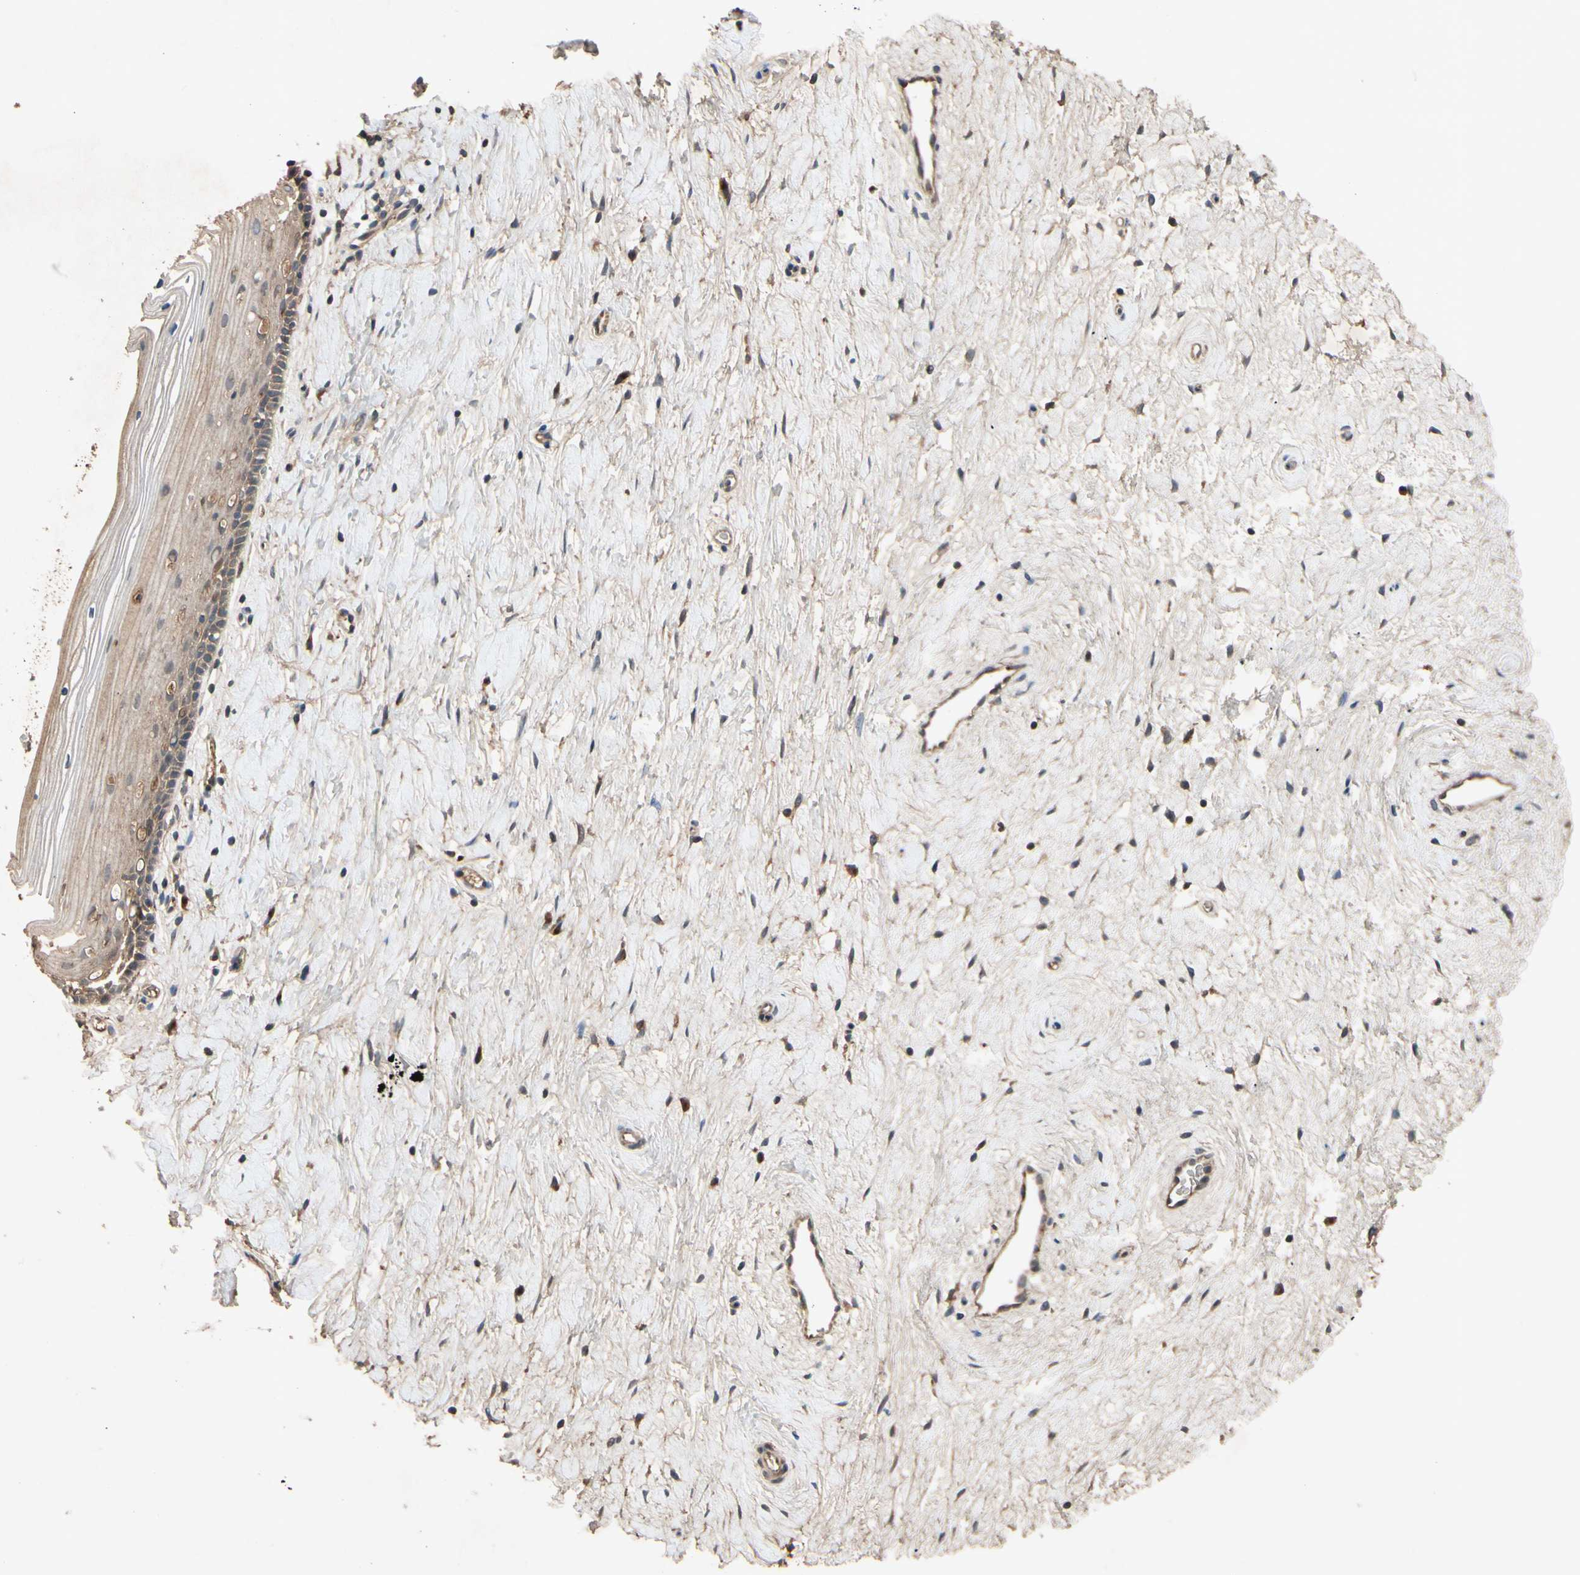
{"staining": {"intensity": "moderate", "quantity": ">75%", "location": "cytoplasmic/membranous"}, "tissue": "cervix", "cell_type": "Glandular cells", "image_type": "normal", "snomed": [{"axis": "morphology", "description": "Normal tissue, NOS"}, {"axis": "topography", "description": "Cervix"}], "caption": "Glandular cells exhibit medium levels of moderate cytoplasmic/membranous staining in approximately >75% of cells in normal cervix. (DAB IHC with brightfield microscopy, high magnification).", "gene": "NSF", "patient": {"sex": "female", "age": 39}}